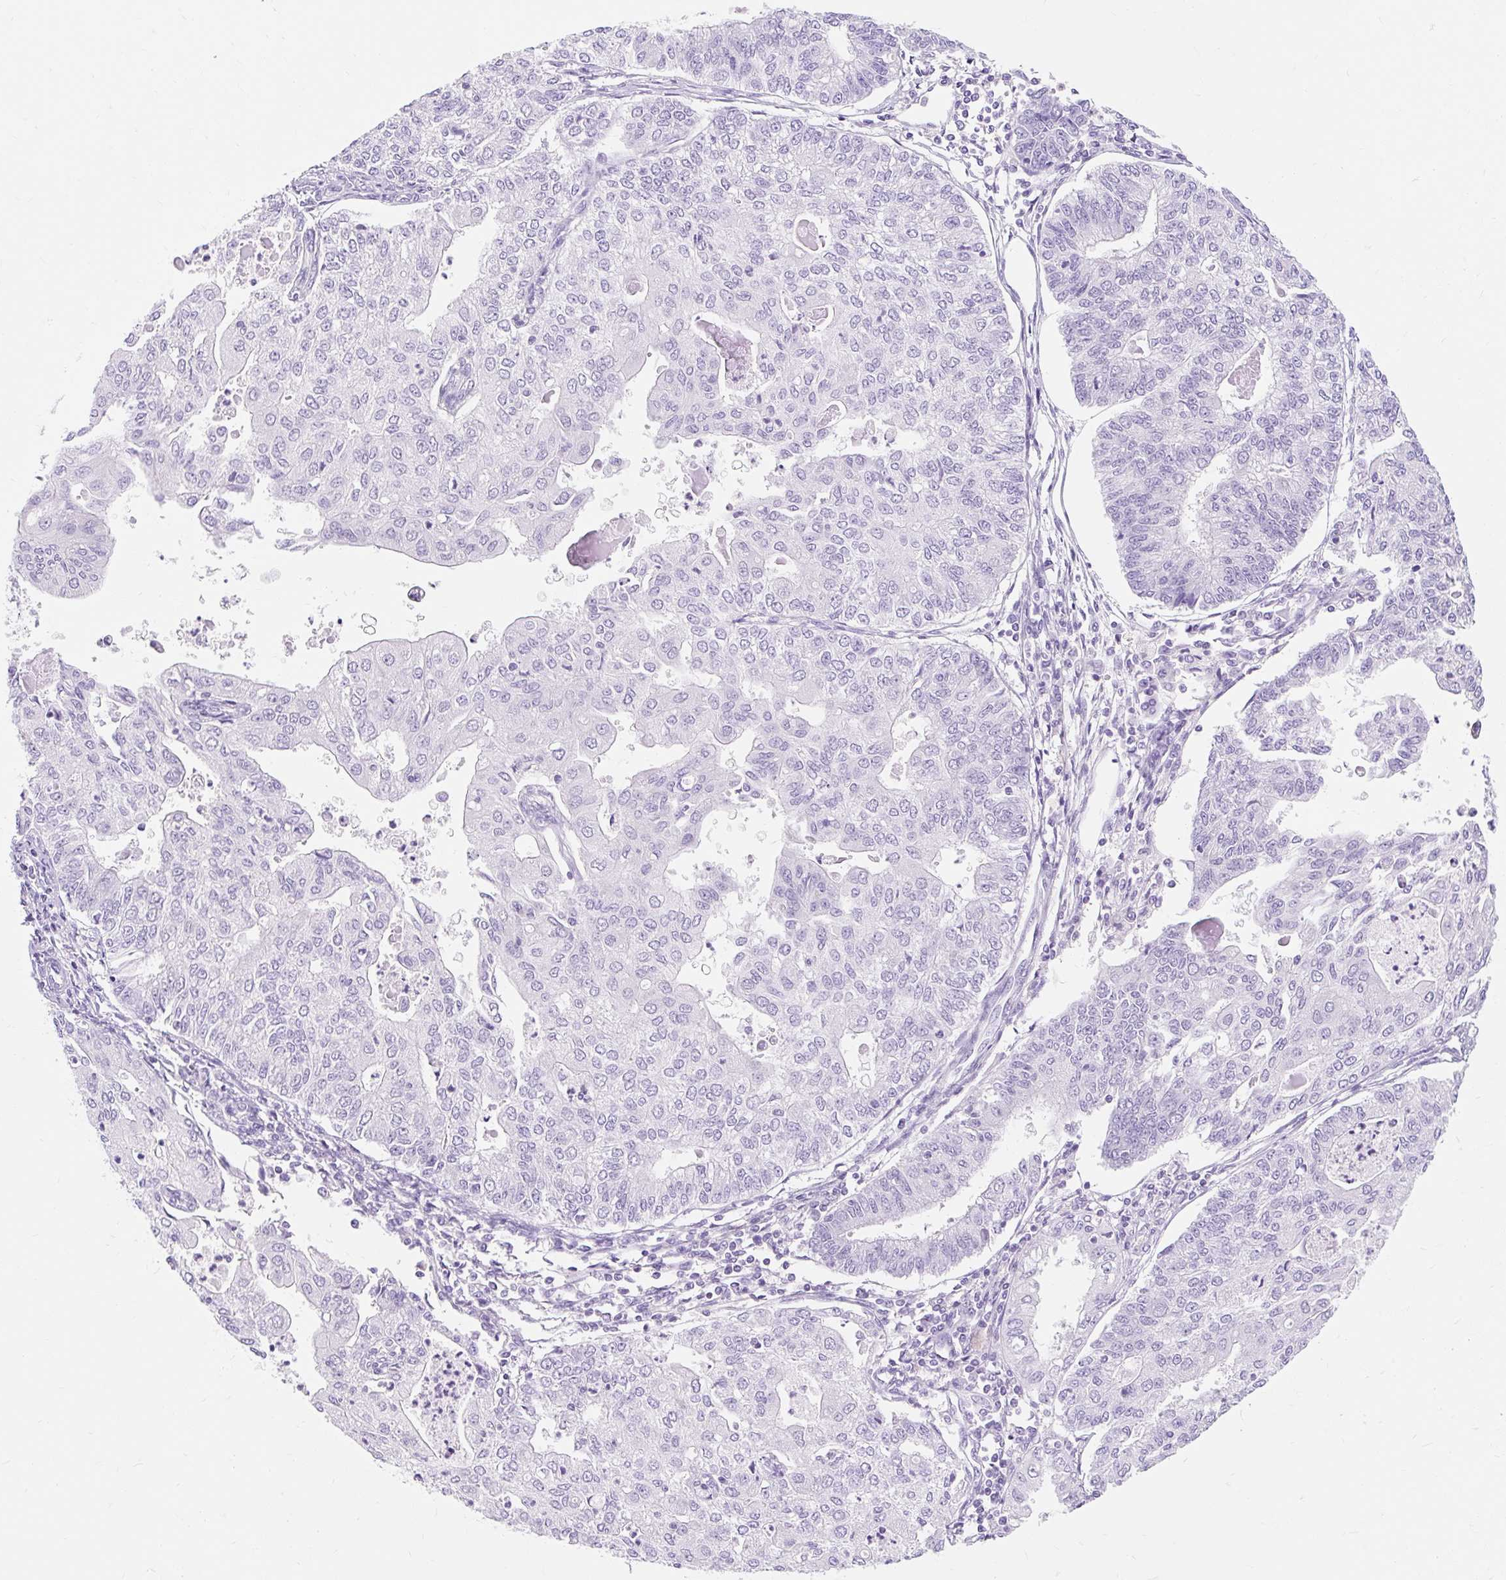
{"staining": {"intensity": "negative", "quantity": "none", "location": "none"}, "tissue": "endometrial cancer", "cell_type": "Tumor cells", "image_type": "cancer", "snomed": [{"axis": "morphology", "description": "Adenocarcinoma, NOS"}, {"axis": "topography", "description": "Endometrium"}], "caption": "DAB (3,3'-diaminobenzidine) immunohistochemical staining of adenocarcinoma (endometrial) reveals no significant staining in tumor cells. (Stains: DAB (3,3'-diaminobenzidine) immunohistochemistry with hematoxylin counter stain, Microscopy: brightfield microscopy at high magnification).", "gene": "SLC28A1", "patient": {"sex": "female", "age": 56}}